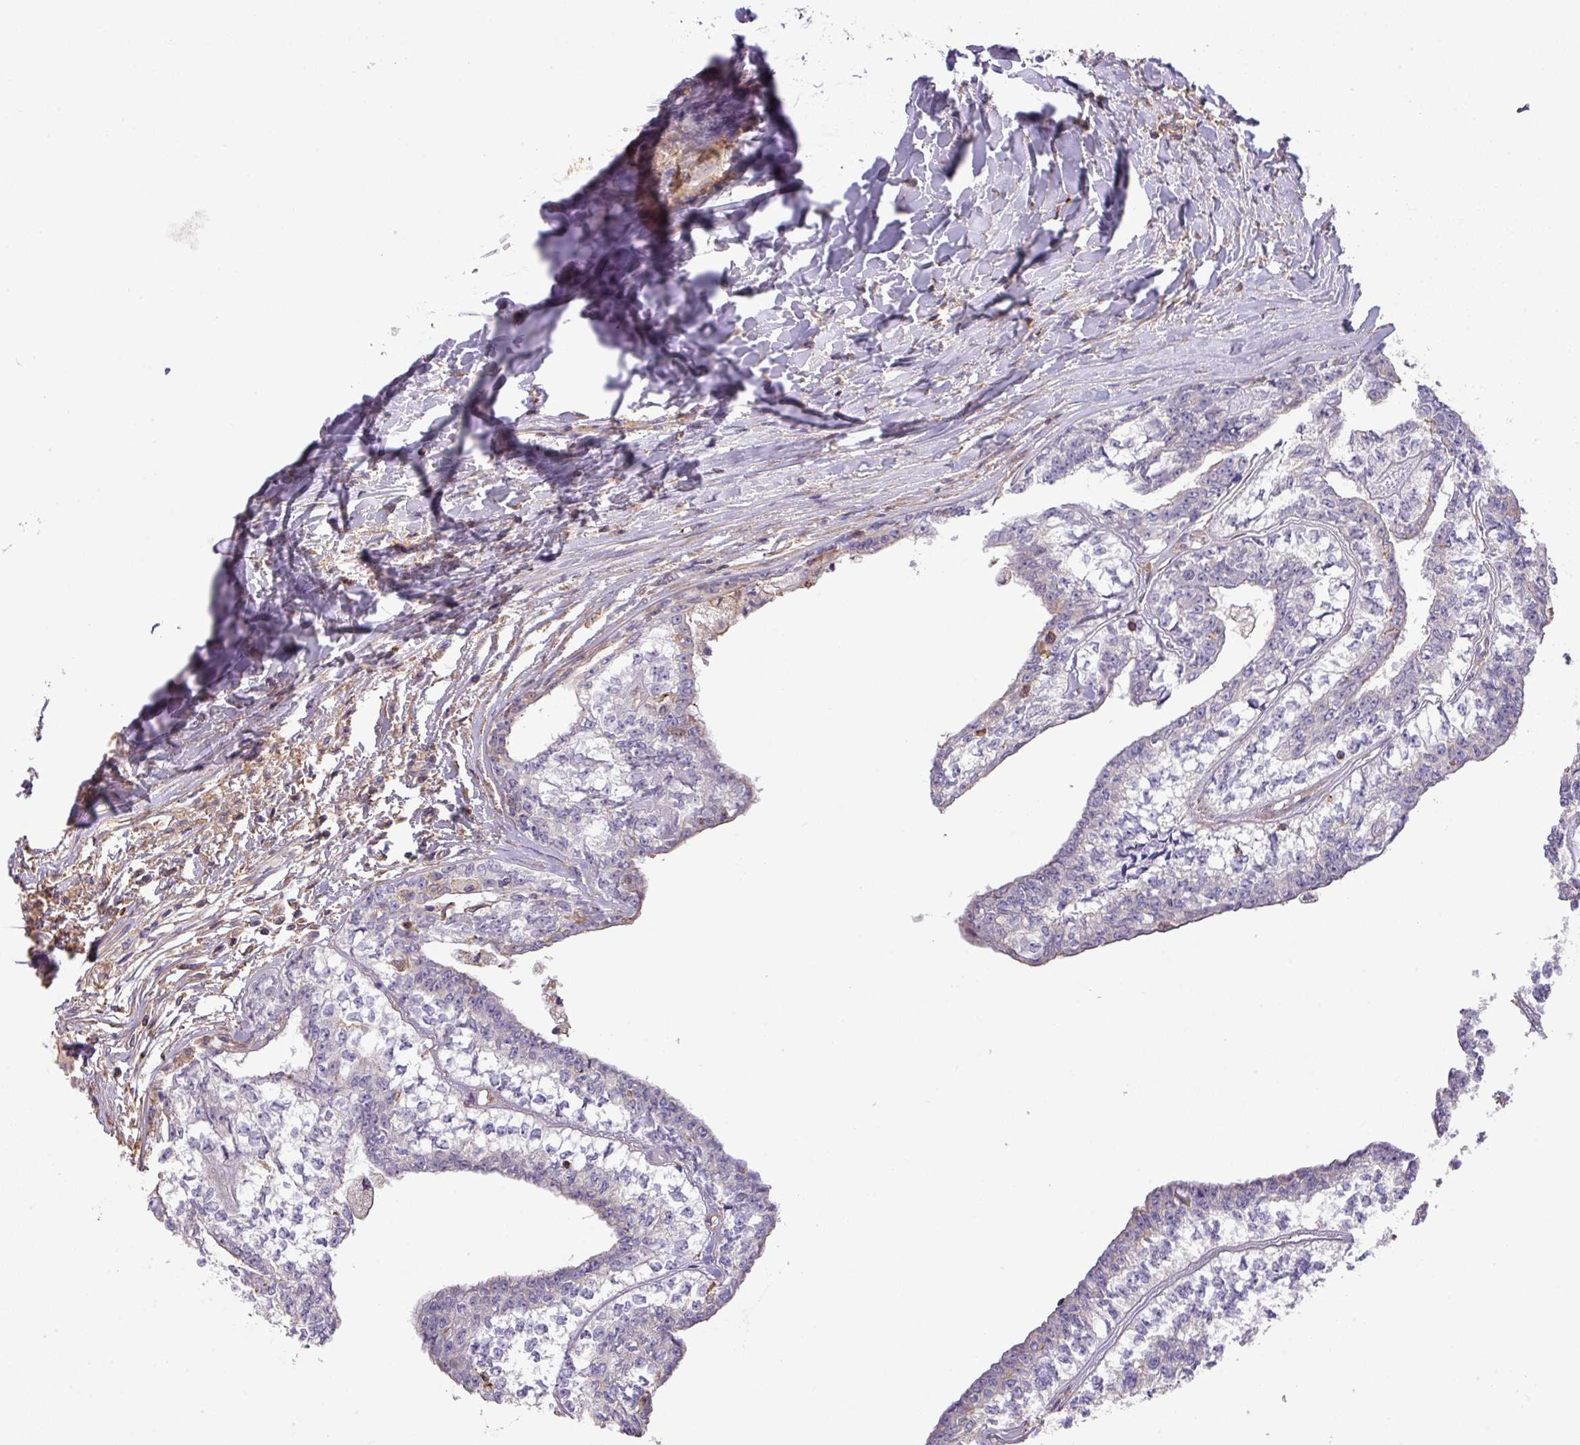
{"staining": {"intensity": "negative", "quantity": "none", "location": "none"}, "tissue": "head and neck cancer", "cell_type": "Tumor cells", "image_type": "cancer", "snomed": [{"axis": "morphology", "description": "Adenocarcinoma, NOS"}, {"axis": "topography", "description": "Head-Neck"}], "caption": "Immunohistochemistry (IHC) of head and neck adenocarcinoma demonstrates no staining in tumor cells.", "gene": "LRRC41", "patient": {"sex": "female", "age": 73}}